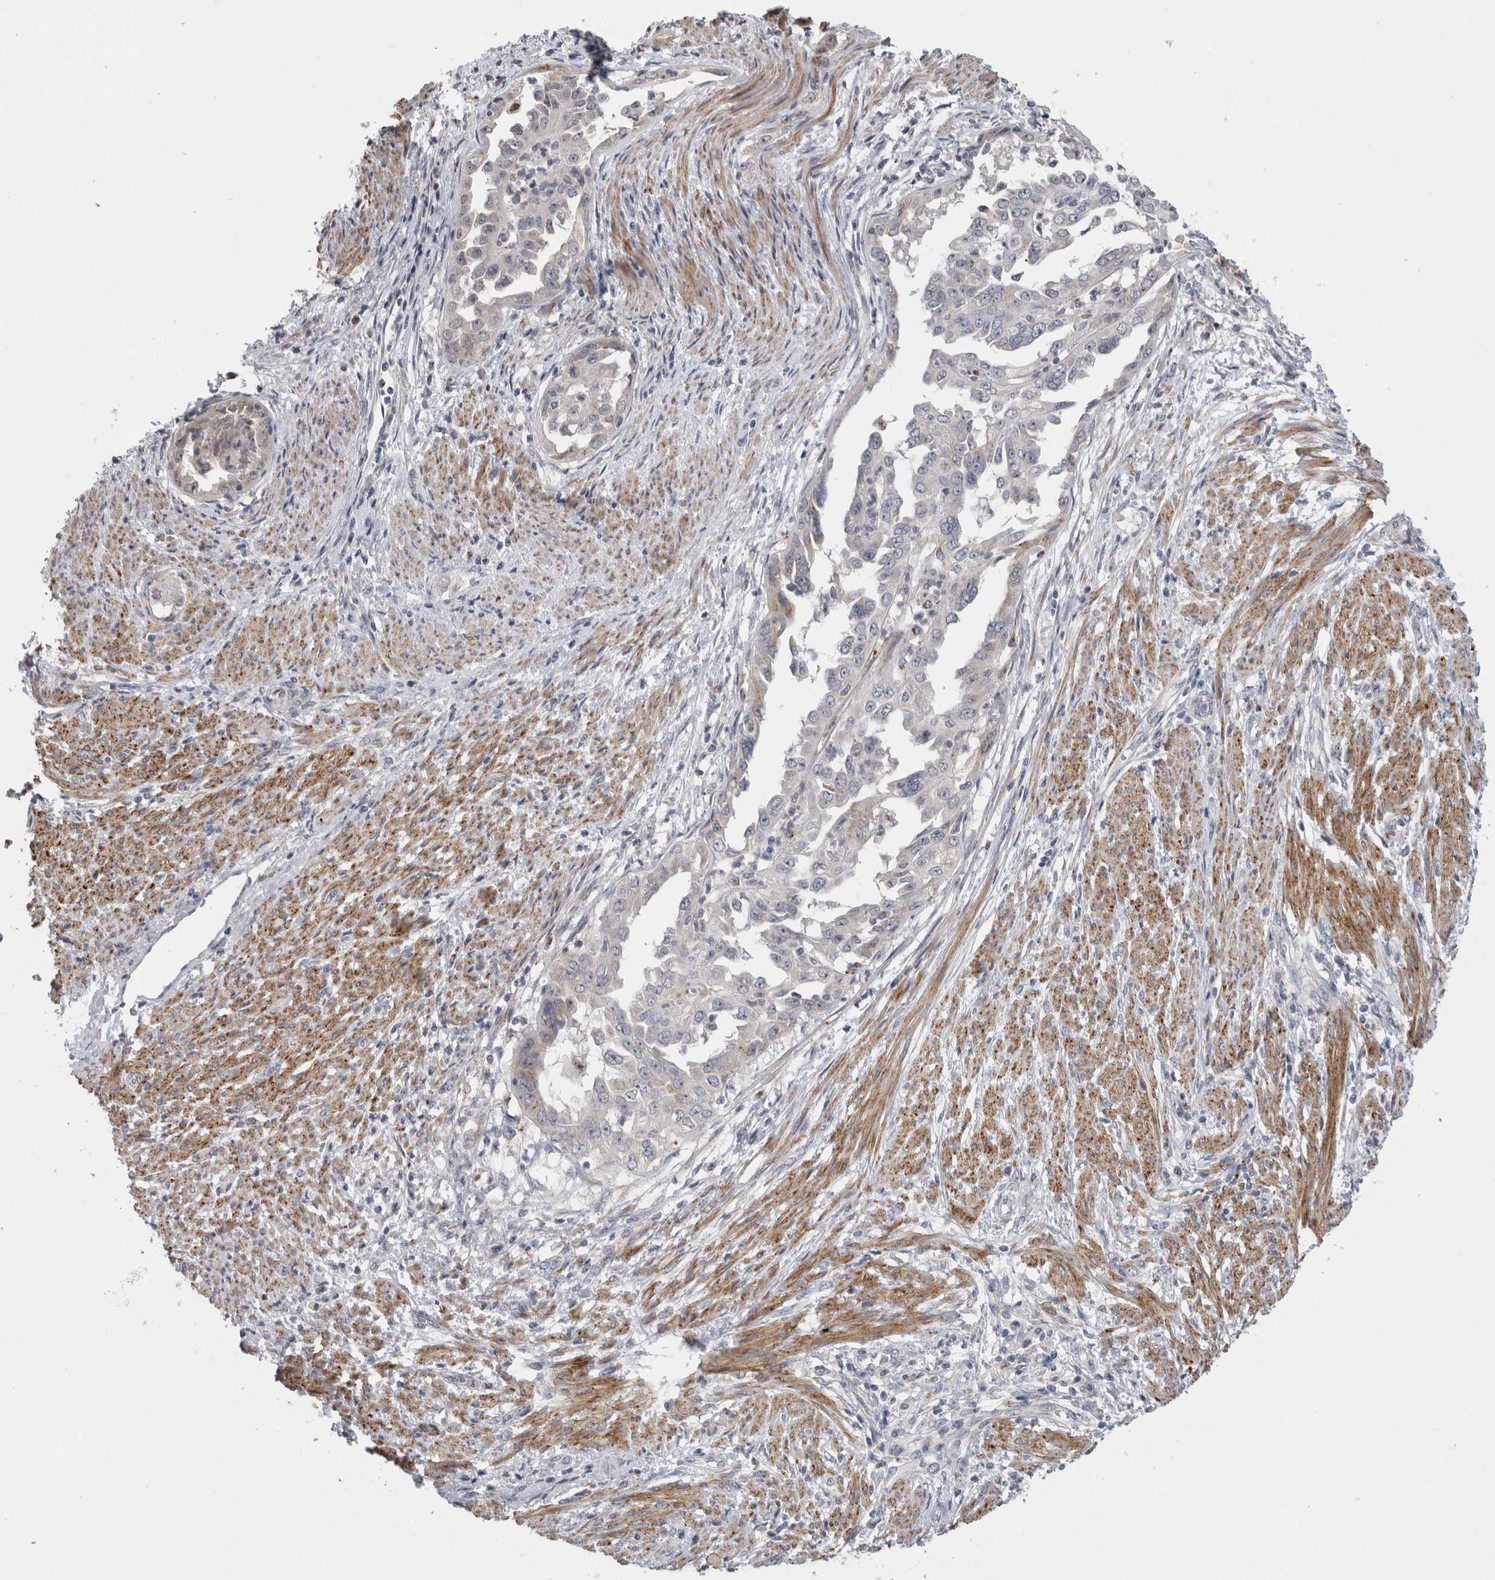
{"staining": {"intensity": "negative", "quantity": "none", "location": "none"}, "tissue": "endometrial cancer", "cell_type": "Tumor cells", "image_type": "cancer", "snomed": [{"axis": "morphology", "description": "Adenocarcinoma, NOS"}, {"axis": "topography", "description": "Endometrium"}], "caption": "Tumor cells show no significant protein expression in adenocarcinoma (endometrial). Brightfield microscopy of immunohistochemistry stained with DAB (brown) and hematoxylin (blue), captured at high magnification.", "gene": "MGAT1", "patient": {"sex": "female", "age": 85}}